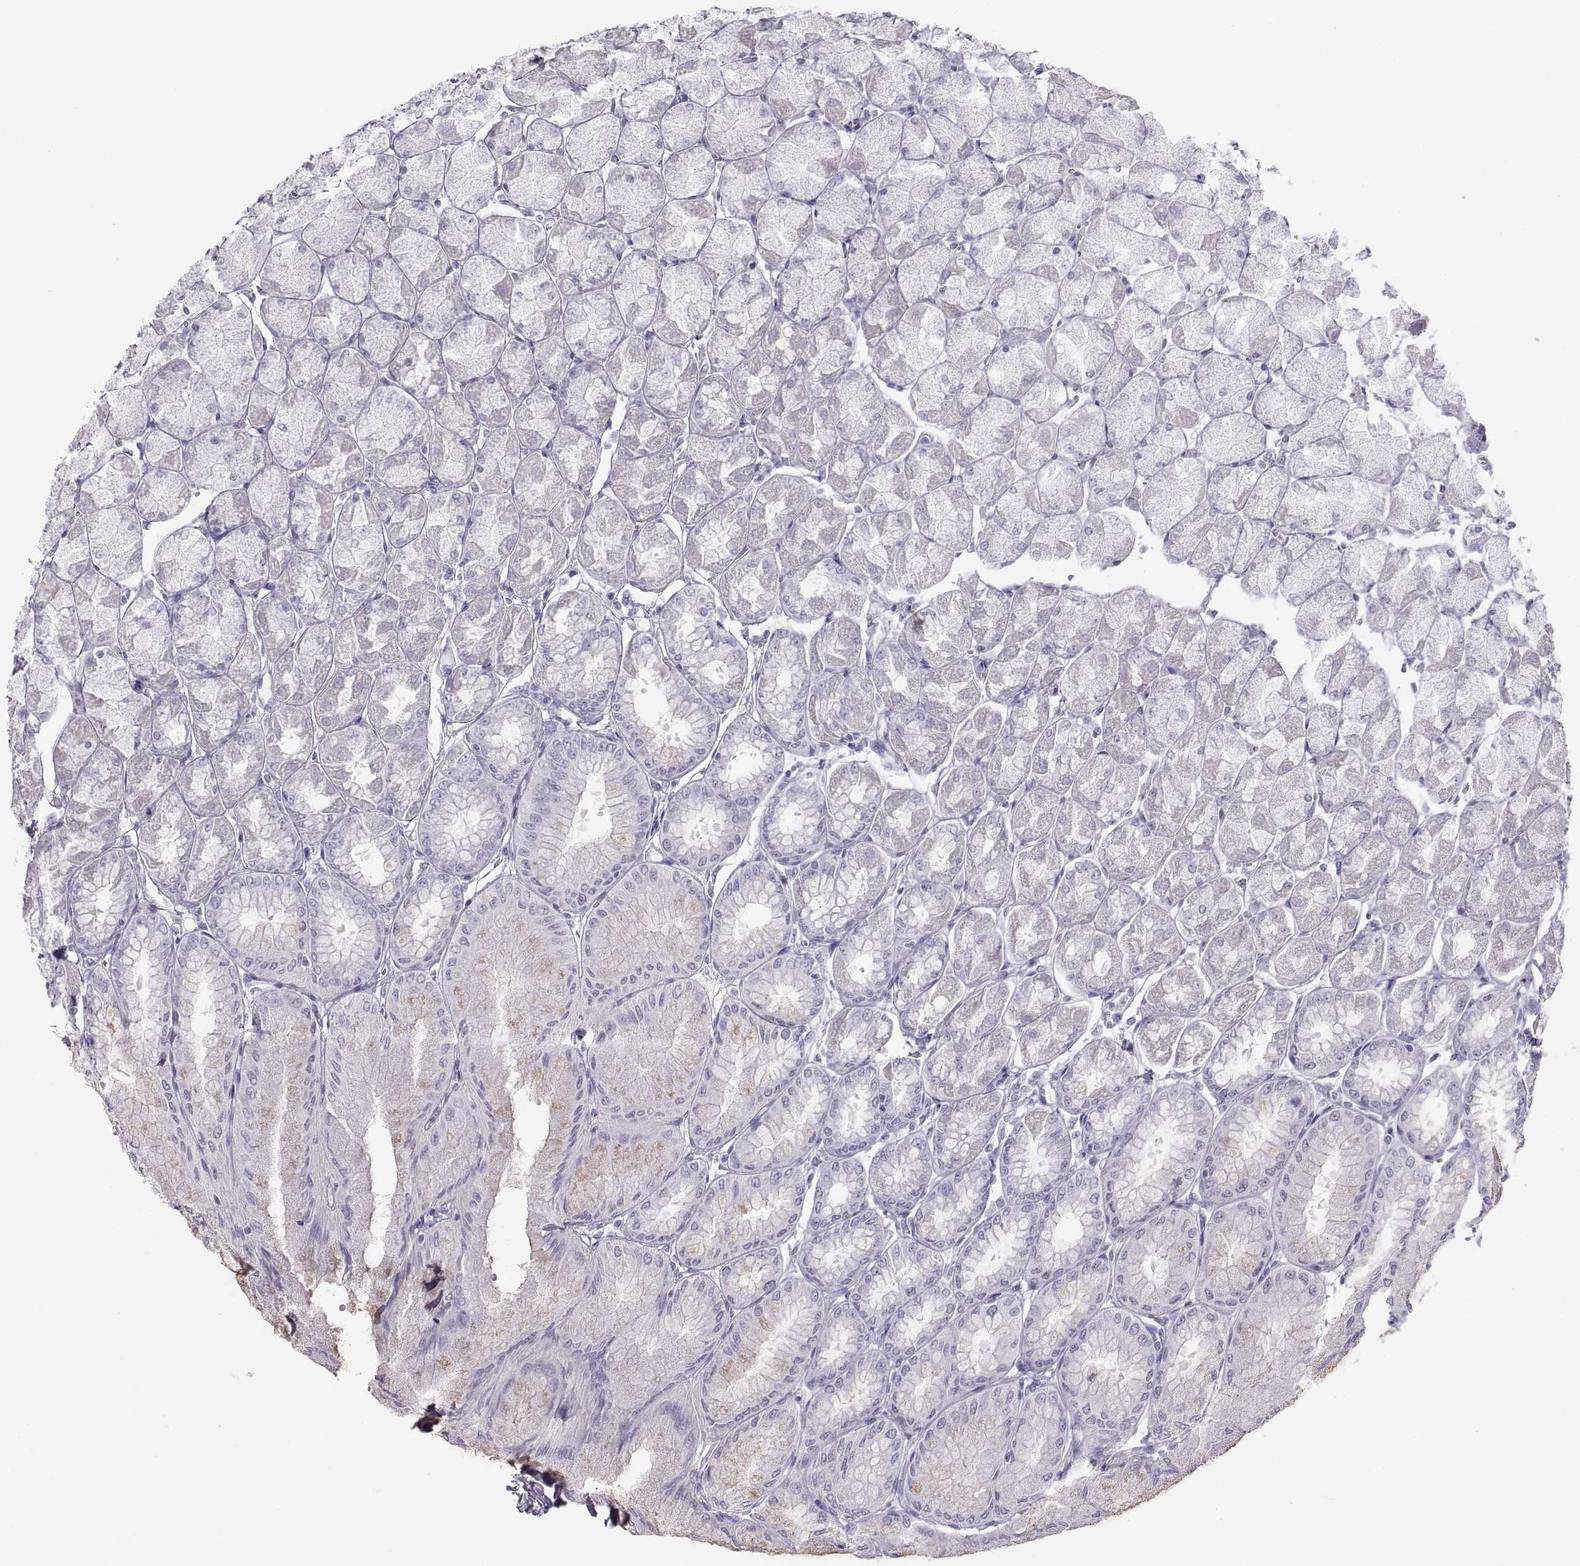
{"staining": {"intensity": "negative", "quantity": "none", "location": "none"}, "tissue": "stomach", "cell_type": "Glandular cells", "image_type": "normal", "snomed": [{"axis": "morphology", "description": "Normal tissue, NOS"}, {"axis": "topography", "description": "Stomach, upper"}], "caption": "This is a micrograph of immunohistochemistry staining of normal stomach, which shows no staining in glandular cells.", "gene": "SEMG1", "patient": {"sex": "male", "age": 60}}